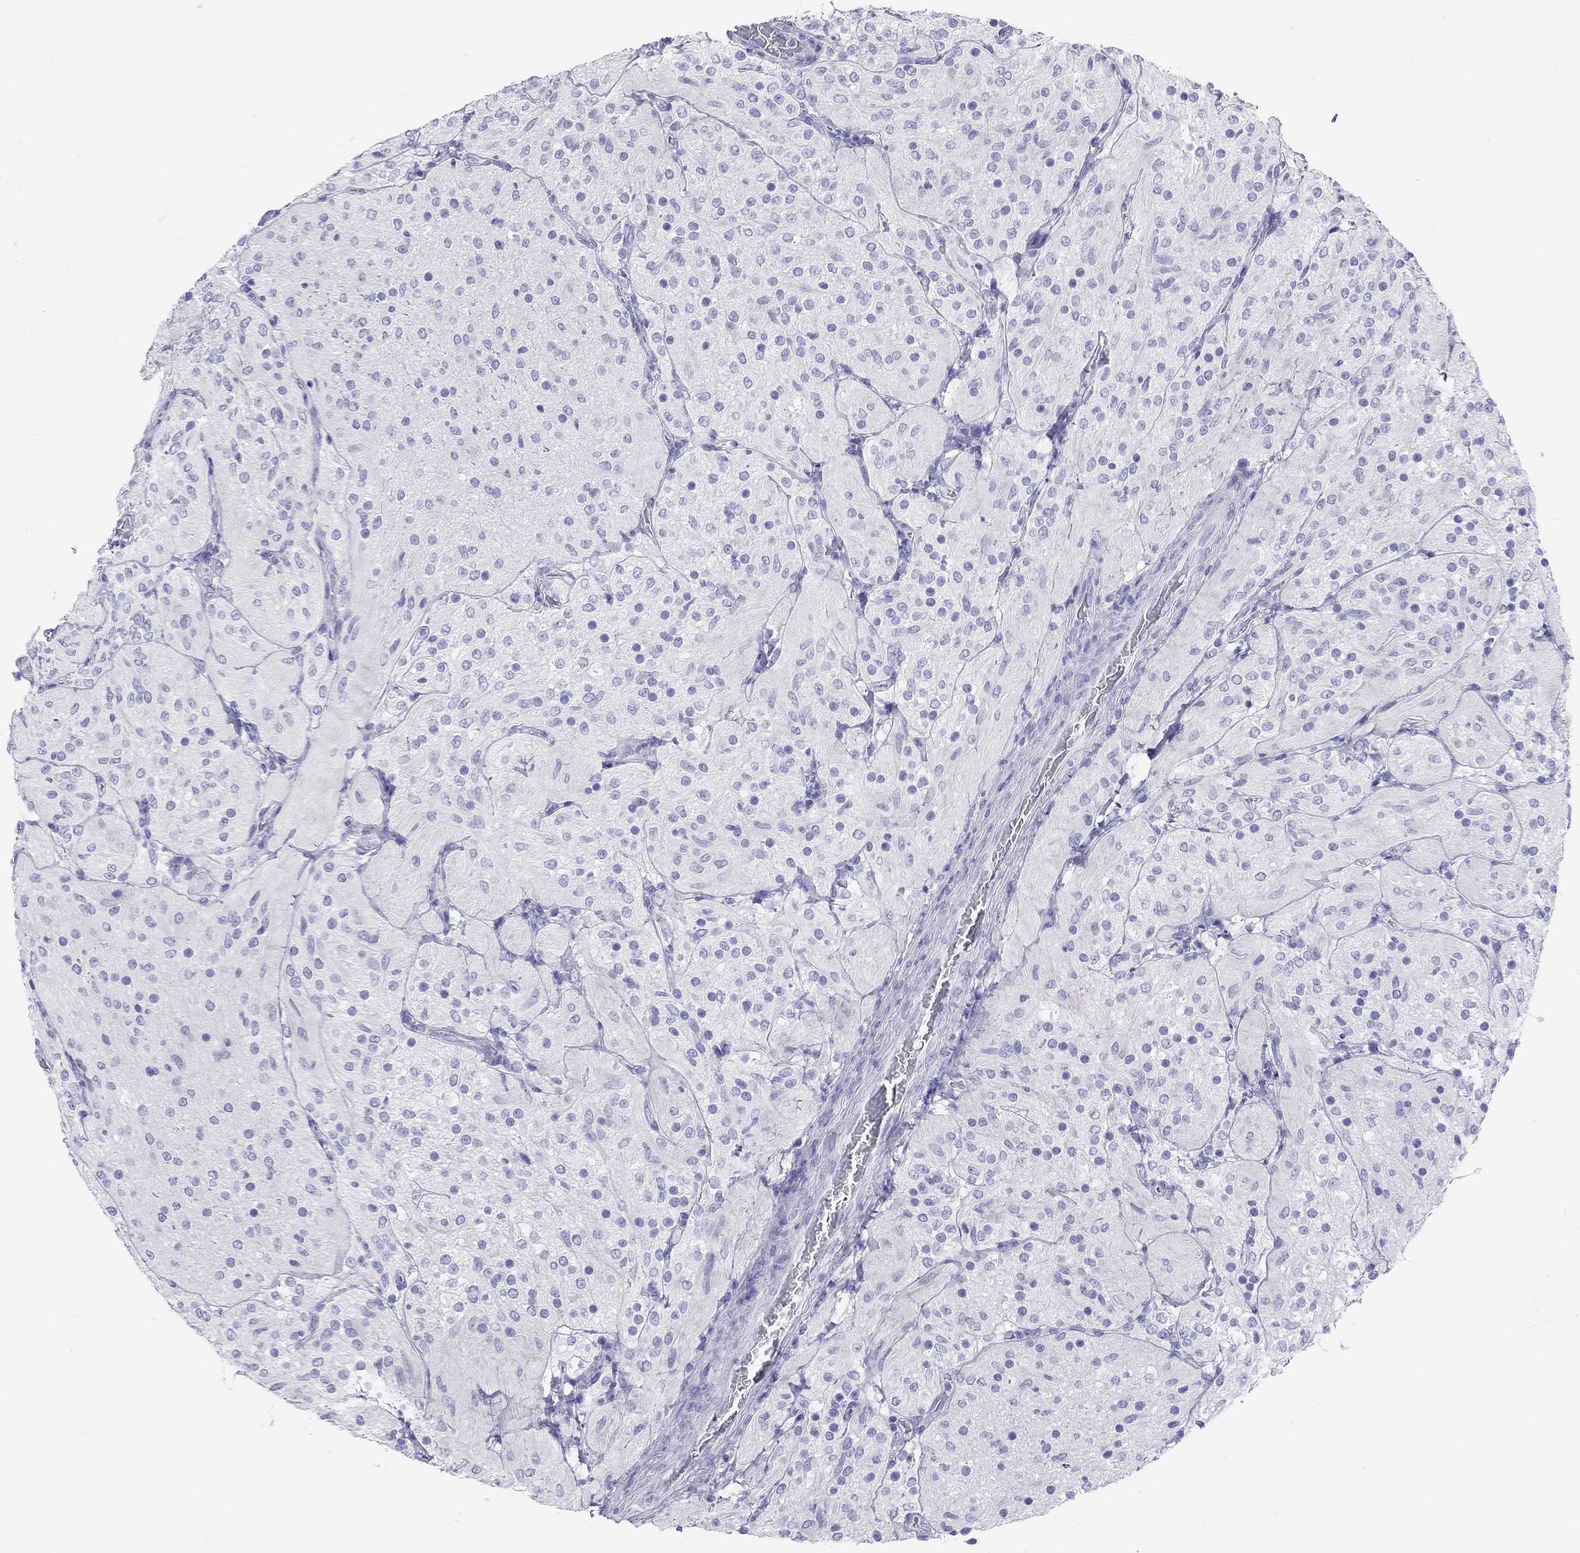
{"staining": {"intensity": "negative", "quantity": "none", "location": "none"}, "tissue": "glioma", "cell_type": "Tumor cells", "image_type": "cancer", "snomed": [{"axis": "morphology", "description": "Glioma, malignant, Low grade"}, {"axis": "topography", "description": "Brain"}], "caption": "The micrograph displays no staining of tumor cells in malignant low-grade glioma. Brightfield microscopy of IHC stained with DAB (brown) and hematoxylin (blue), captured at high magnification.", "gene": "HLA-DQB2", "patient": {"sex": "male", "age": 3}}